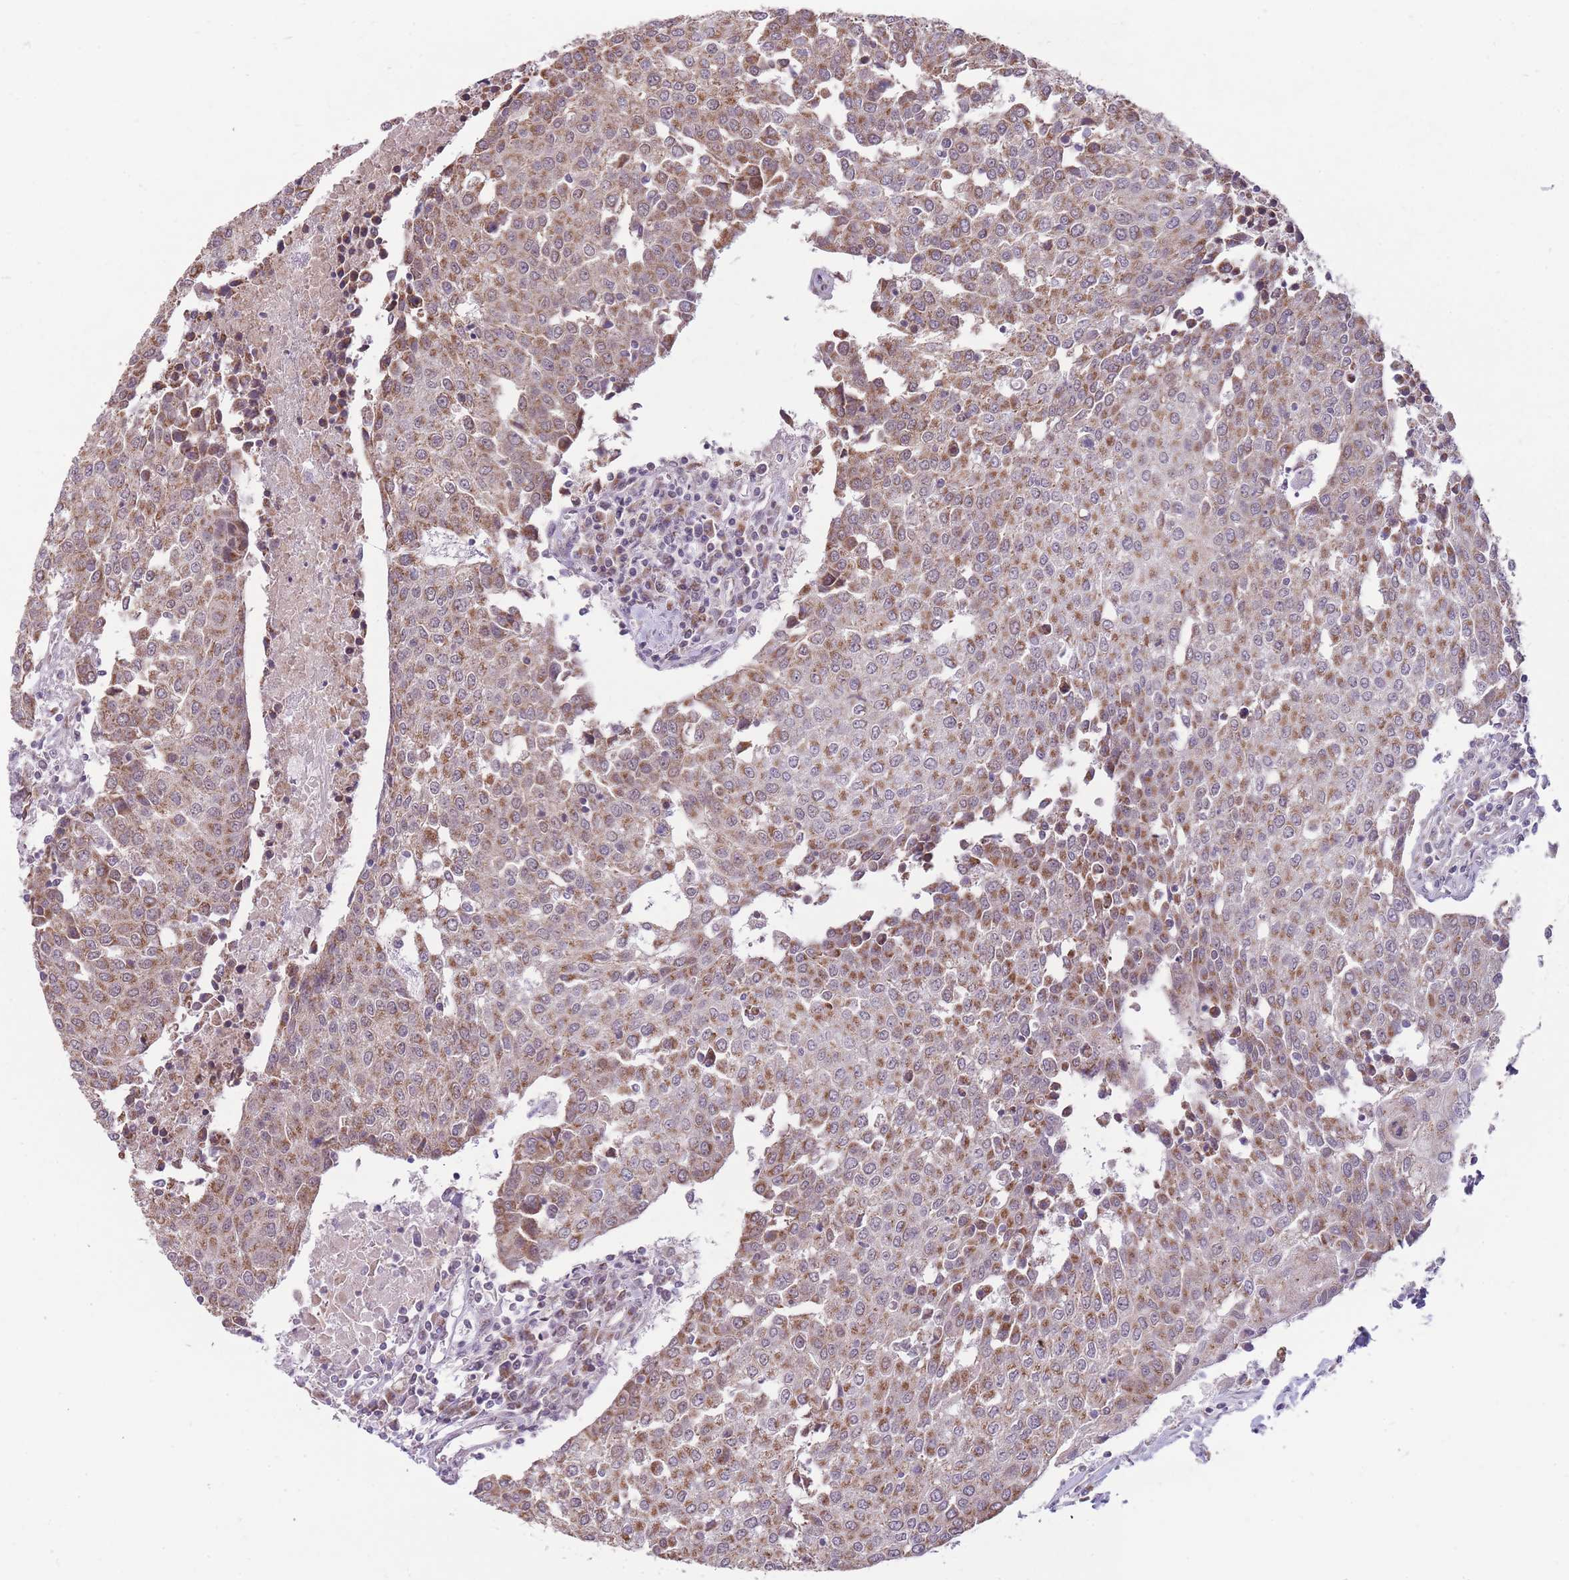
{"staining": {"intensity": "moderate", "quantity": ">75%", "location": "cytoplasmic/membranous"}, "tissue": "urothelial cancer", "cell_type": "Tumor cells", "image_type": "cancer", "snomed": [{"axis": "morphology", "description": "Urothelial carcinoma, High grade"}, {"axis": "topography", "description": "Urinary bladder"}], "caption": "DAB (3,3'-diaminobenzidine) immunohistochemical staining of human urothelial carcinoma (high-grade) exhibits moderate cytoplasmic/membranous protein positivity in about >75% of tumor cells.", "gene": "NELL1", "patient": {"sex": "female", "age": 85}}